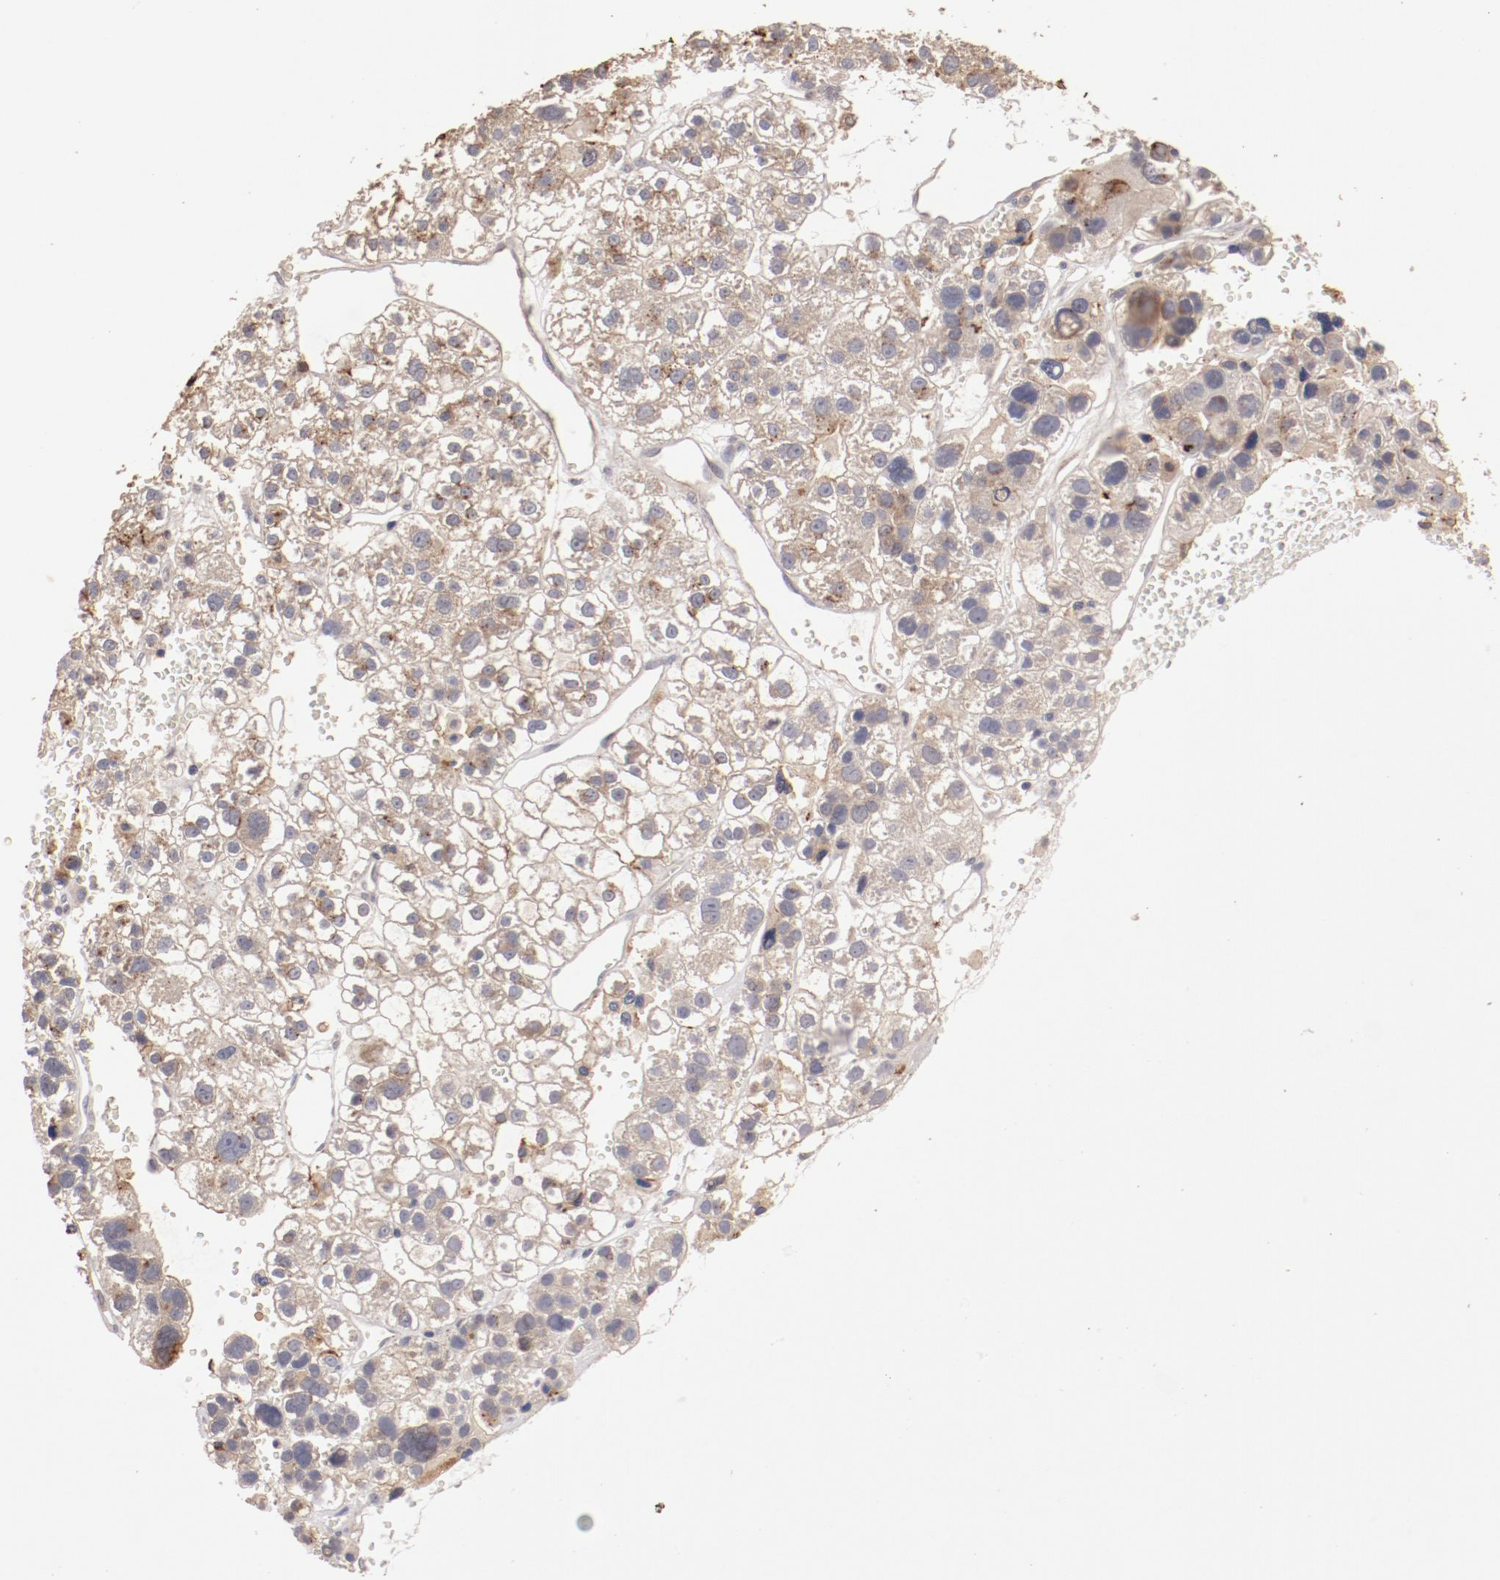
{"staining": {"intensity": "weak", "quantity": ">75%", "location": "cytoplasmic/membranous"}, "tissue": "liver cancer", "cell_type": "Tumor cells", "image_type": "cancer", "snomed": [{"axis": "morphology", "description": "Carcinoma, Hepatocellular, NOS"}, {"axis": "topography", "description": "Liver"}], "caption": "This is a histology image of immunohistochemistry (IHC) staining of hepatocellular carcinoma (liver), which shows weak staining in the cytoplasmic/membranous of tumor cells.", "gene": "LRRC75B", "patient": {"sex": "female", "age": 85}}